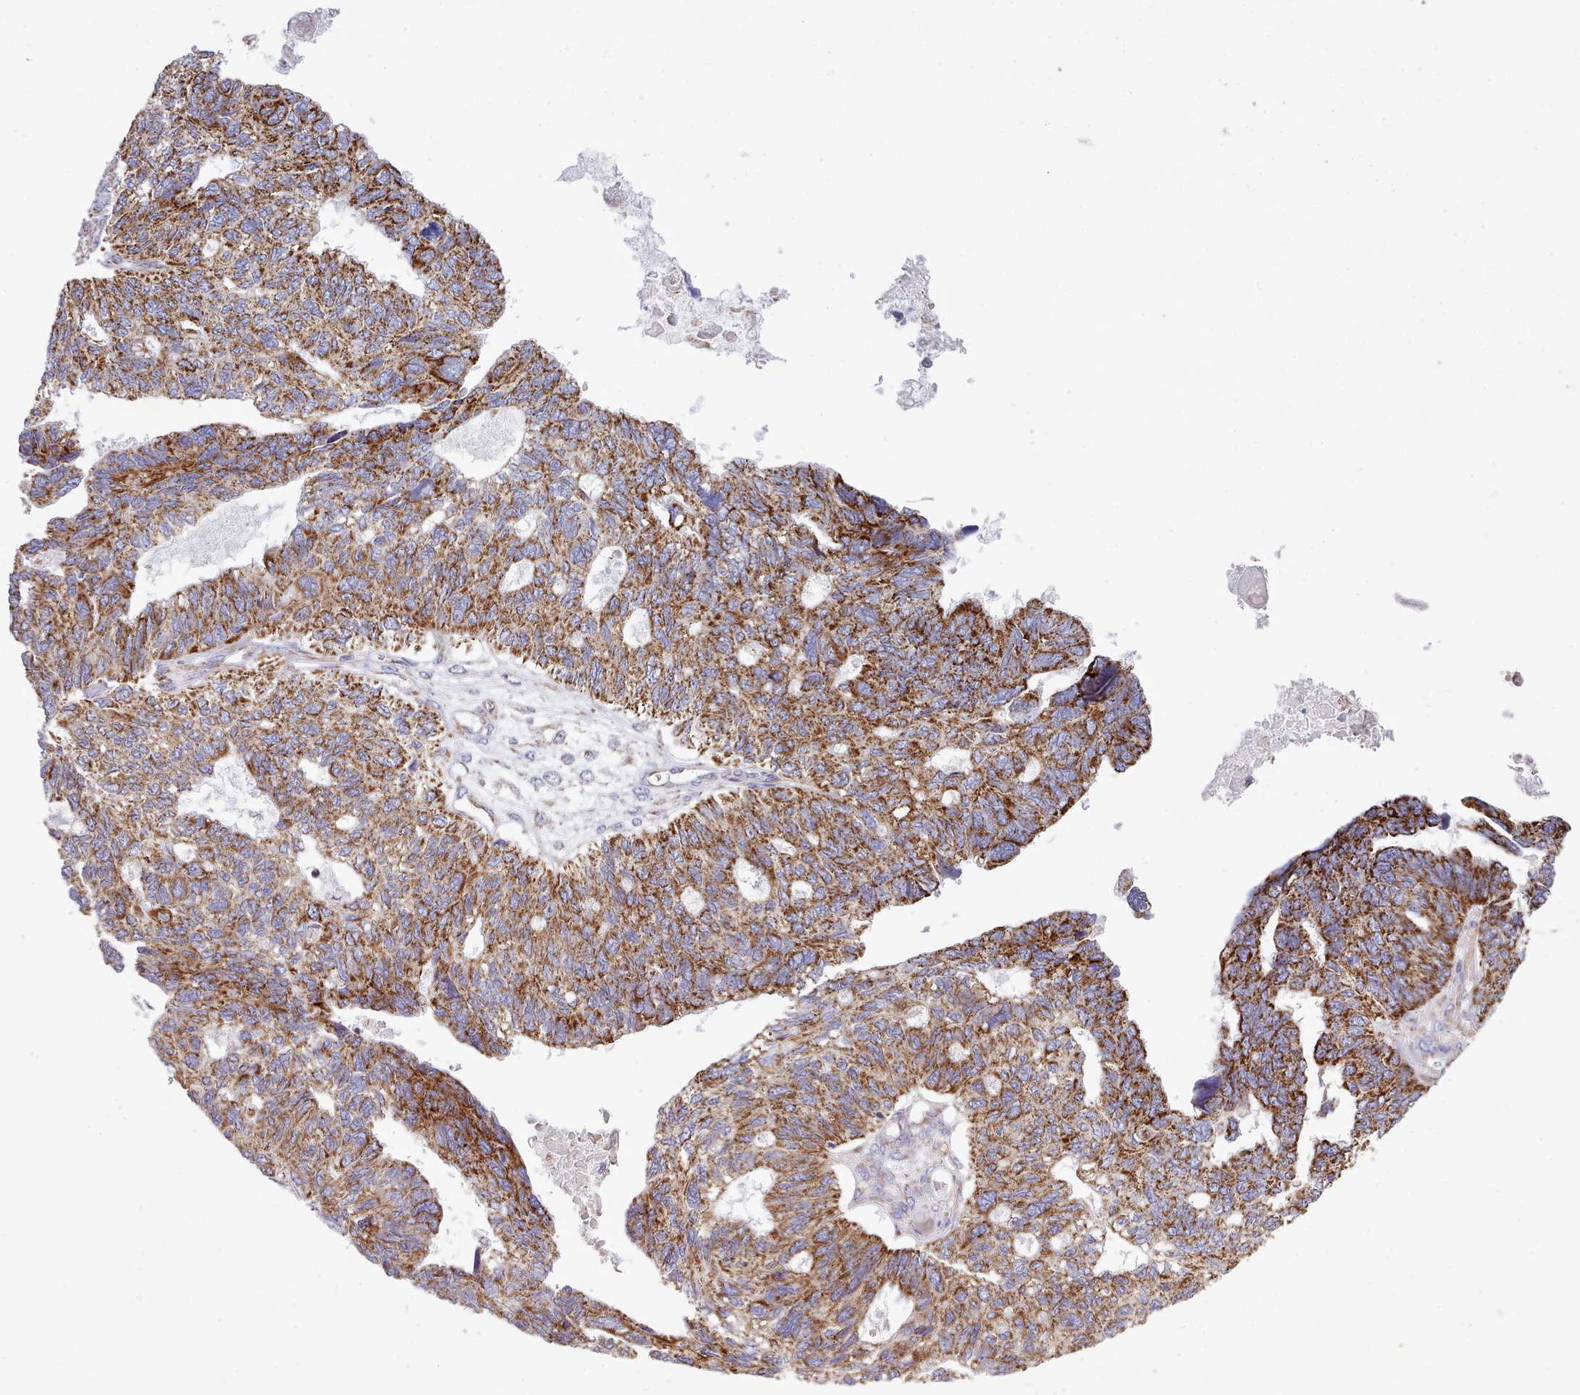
{"staining": {"intensity": "strong", "quantity": ">75%", "location": "cytoplasmic/membranous"}, "tissue": "ovarian cancer", "cell_type": "Tumor cells", "image_type": "cancer", "snomed": [{"axis": "morphology", "description": "Cystadenocarcinoma, serous, NOS"}, {"axis": "topography", "description": "Ovary"}], "caption": "Immunohistochemistry (IHC) (DAB) staining of human serous cystadenocarcinoma (ovarian) reveals strong cytoplasmic/membranous protein staining in approximately >75% of tumor cells. (Stains: DAB (3,3'-diaminobenzidine) in brown, nuclei in blue, Microscopy: brightfield microscopy at high magnification).", "gene": "SRP54", "patient": {"sex": "female", "age": 79}}